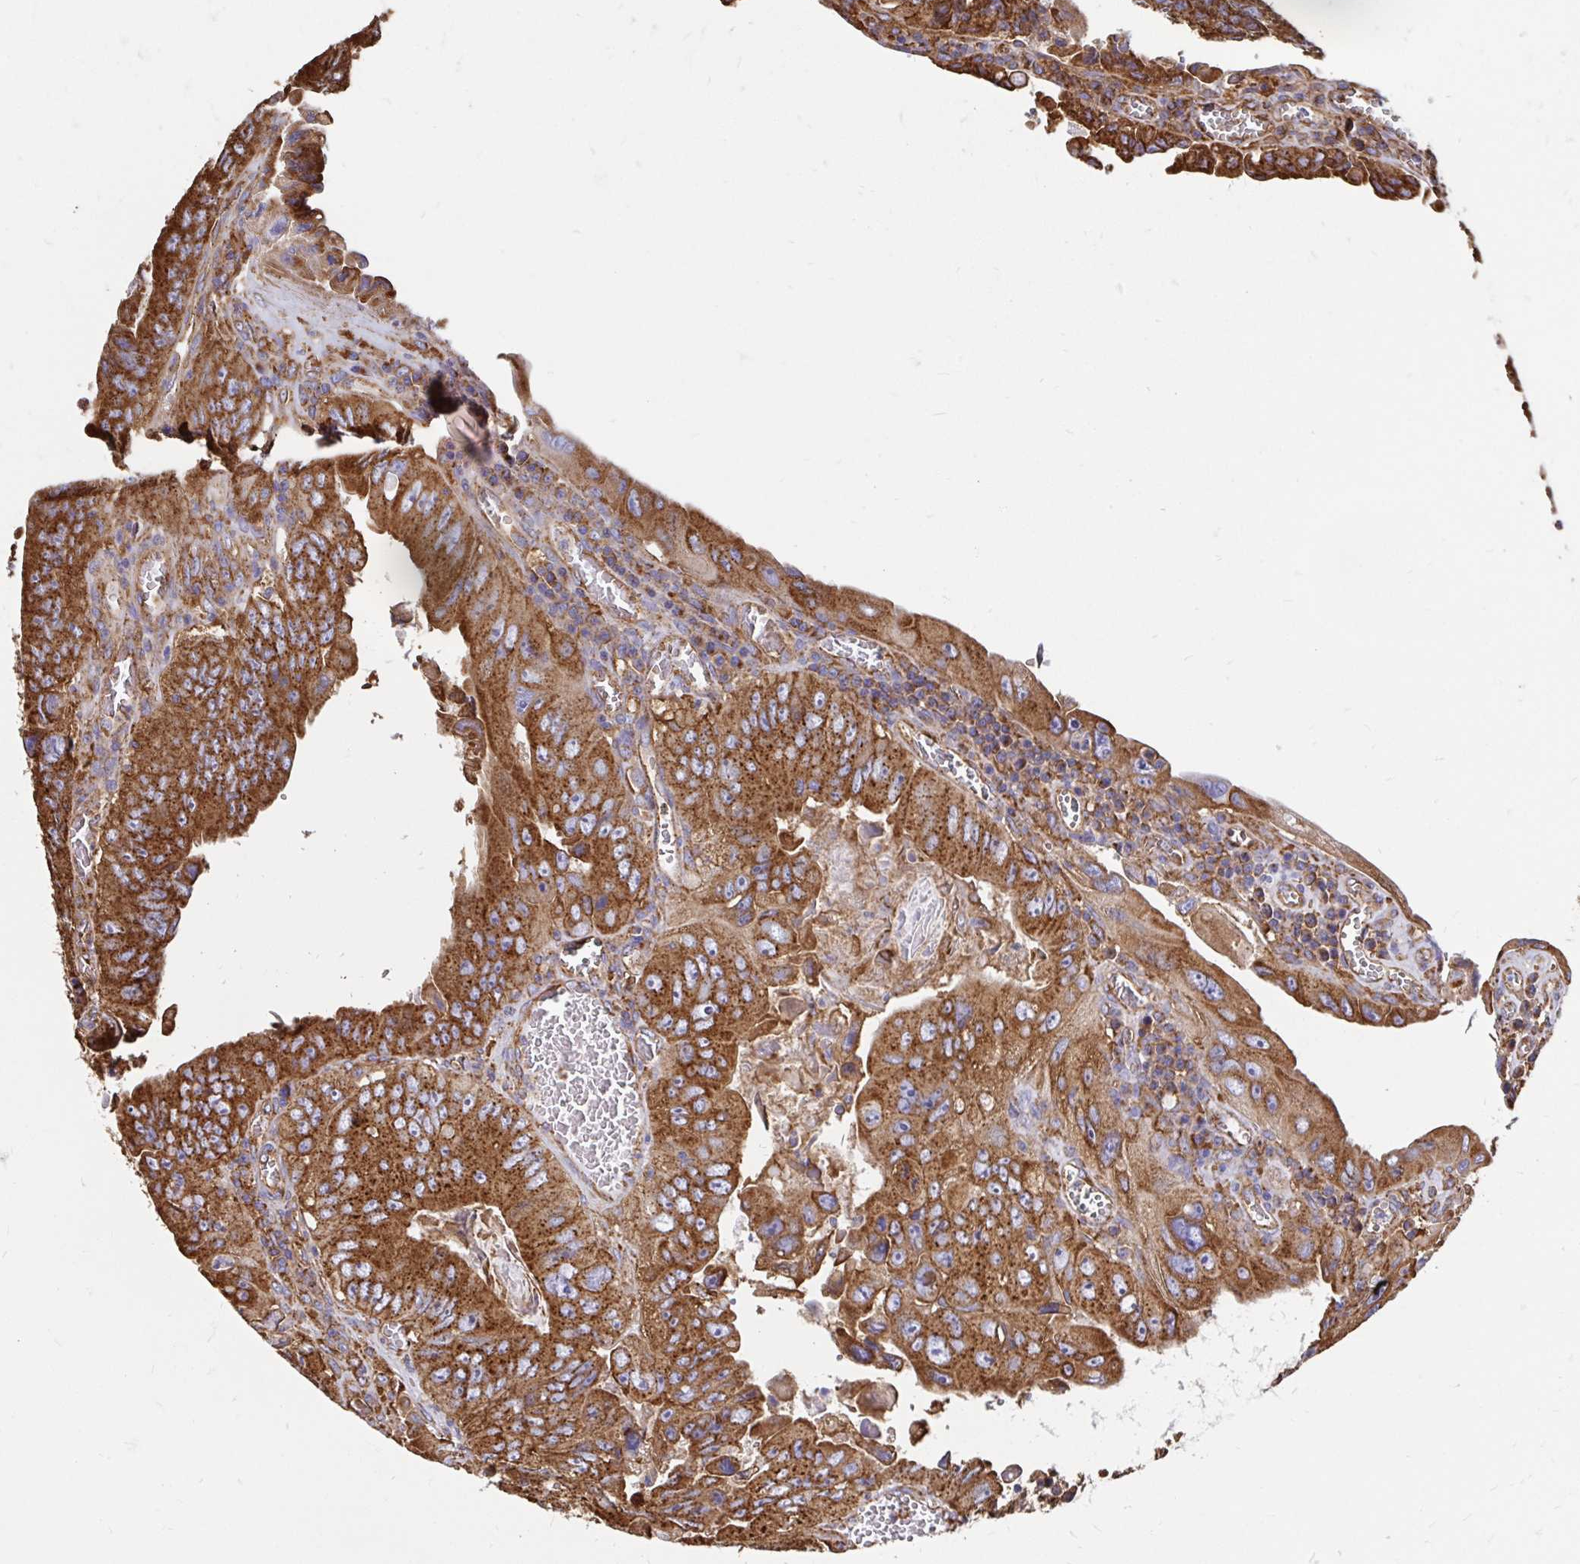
{"staining": {"intensity": "strong", "quantity": ">75%", "location": "cytoplasmic/membranous"}, "tissue": "colorectal cancer", "cell_type": "Tumor cells", "image_type": "cancer", "snomed": [{"axis": "morphology", "description": "Adenocarcinoma, NOS"}, {"axis": "topography", "description": "Colon"}], "caption": "Immunohistochemistry (IHC) (DAB) staining of colorectal cancer exhibits strong cytoplasmic/membranous protein positivity in about >75% of tumor cells.", "gene": "CLTC", "patient": {"sex": "female", "age": 84}}